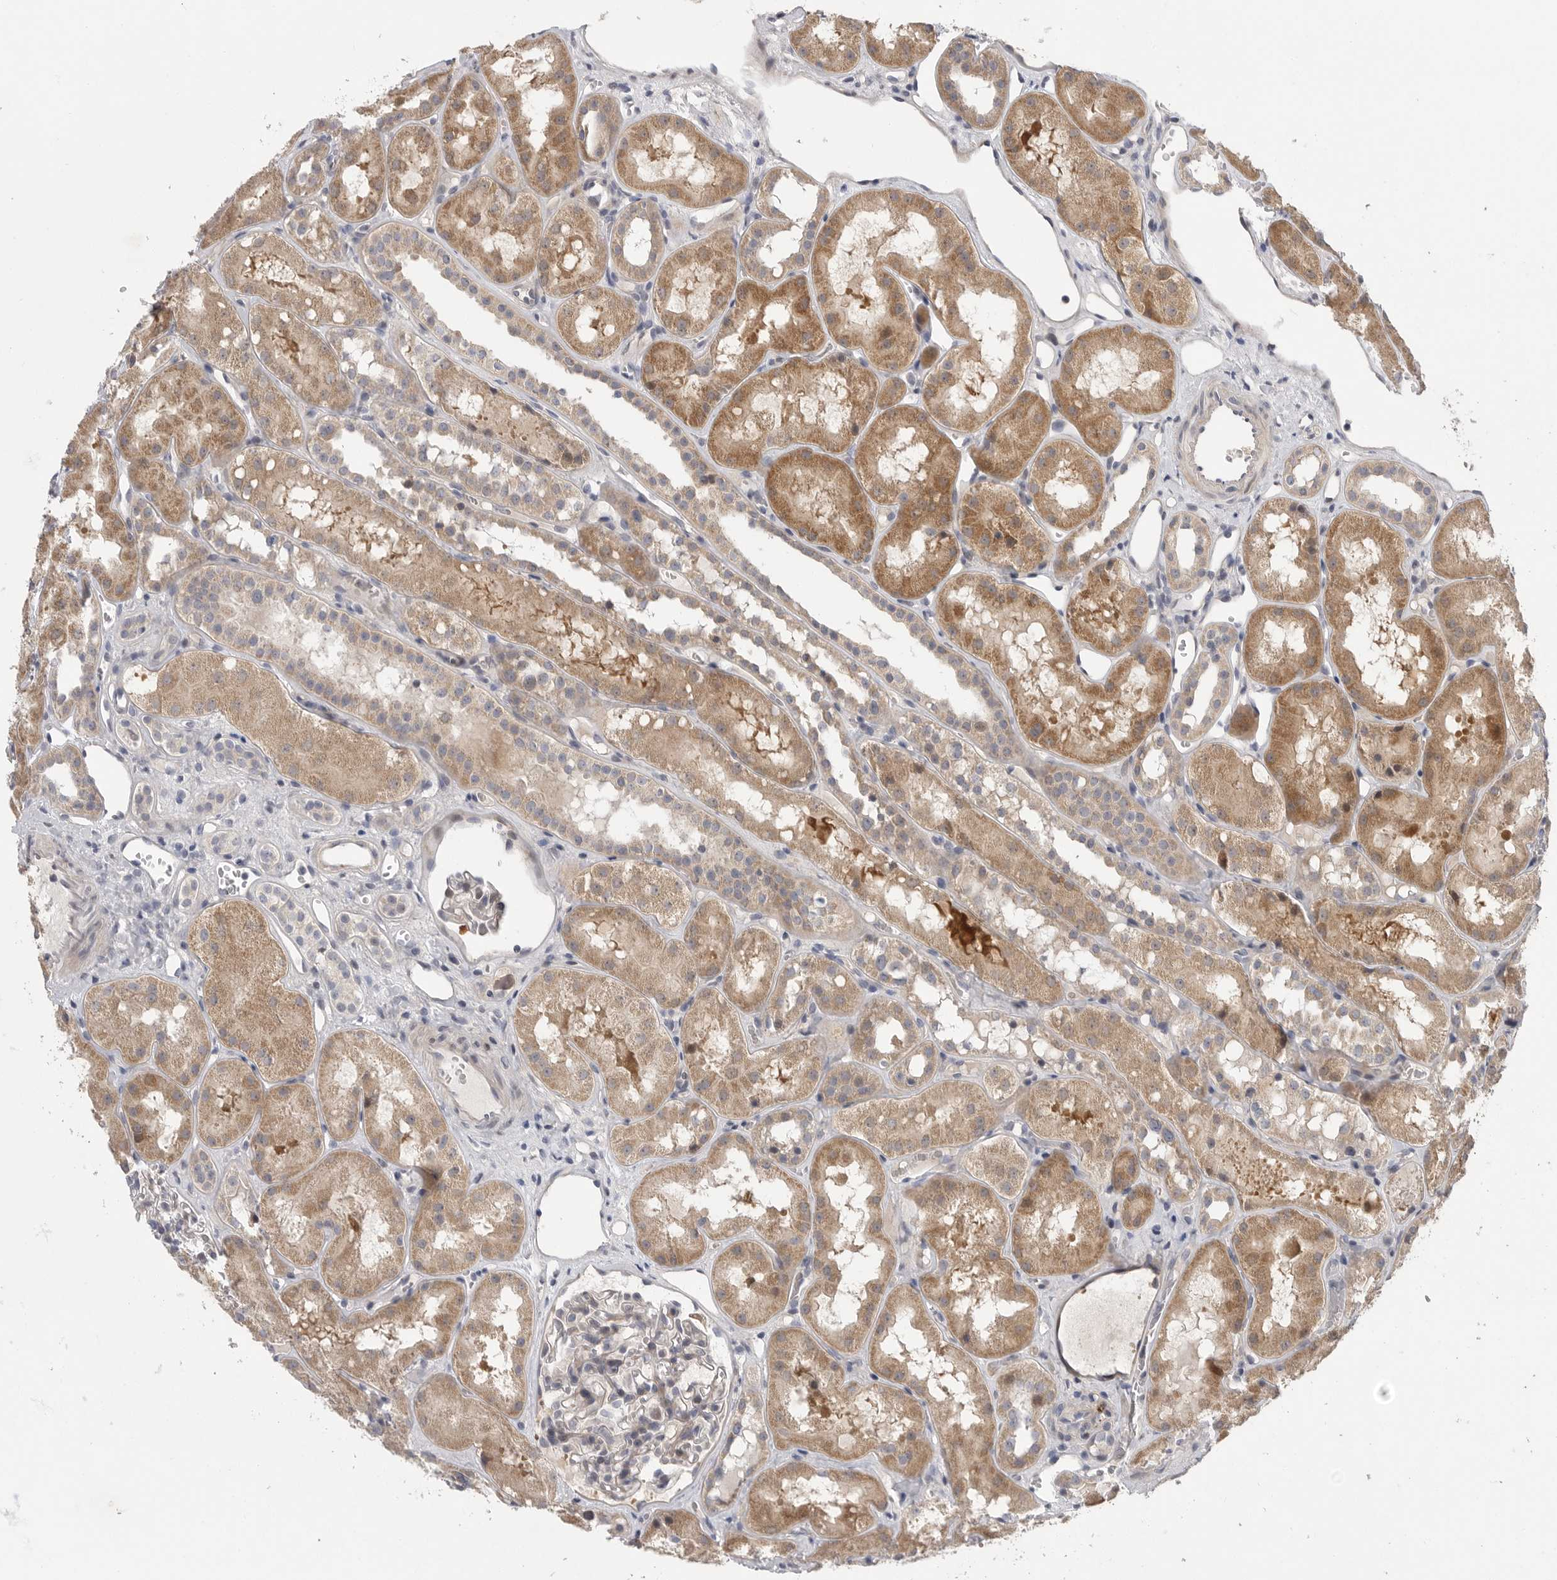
{"staining": {"intensity": "negative", "quantity": "none", "location": "none"}, "tissue": "kidney", "cell_type": "Cells in glomeruli", "image_type": "normal", "snomed": [{"axis": "morphology", "description": "Normal tissue, NOS"}, {"axis": "topography", "description": "Kidney"}], "caption": "Micrograph shows no protein positivity in cells in glomeruli of normal kidney. Nuclei are stained in blue.", "gene": "FBXO43", "patient": {"sex": "male", "age": 16}}